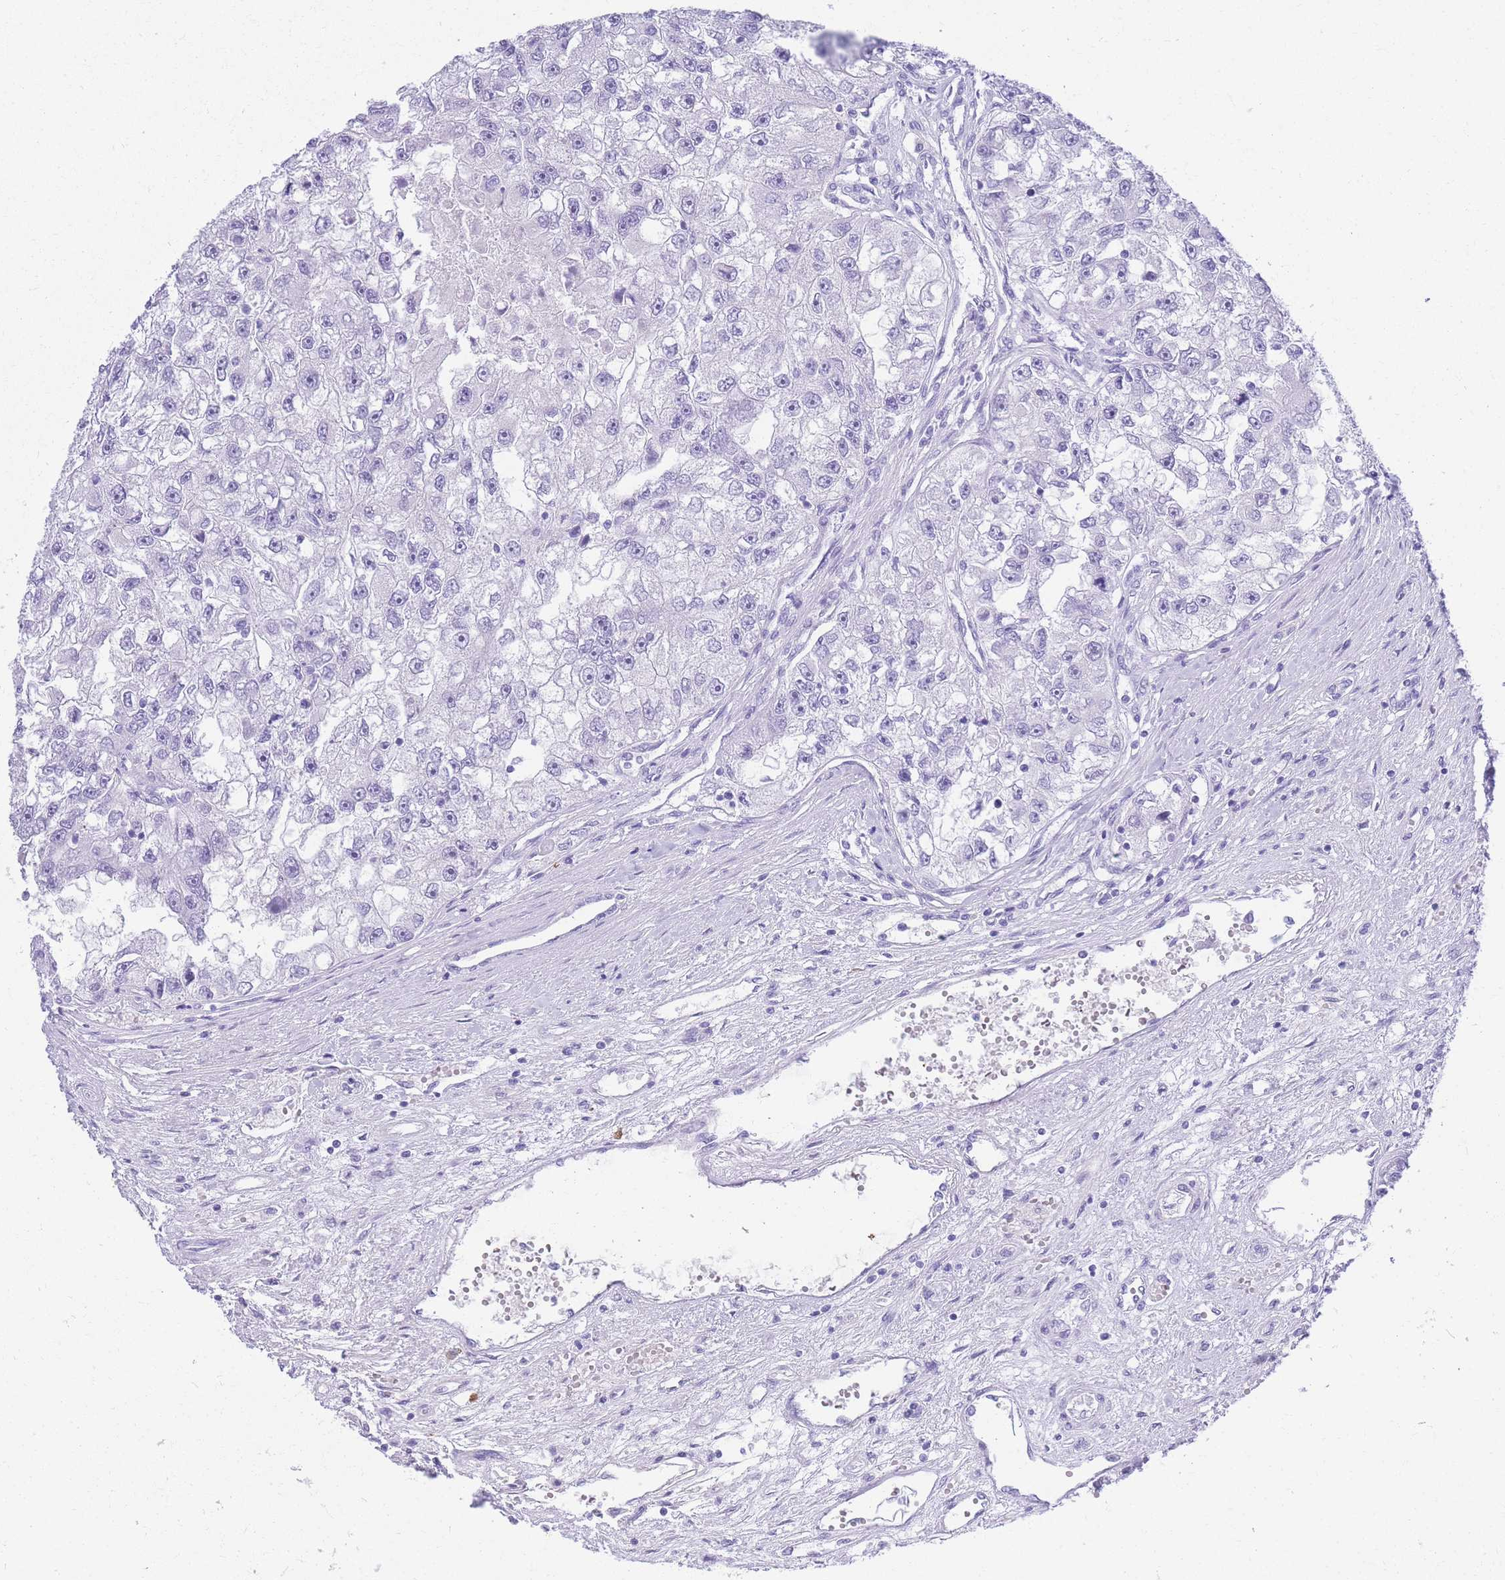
{"staining": {"intensity": "negative", "quantity": "none", "location": "none"}, "tissue": "renal cancer", "cell_type": "Tumor cells", "image_type": "cancer", "snomed": [{"axis": "morphology", "description": "Adenocarcinoma, NOS"}, {"axis": "topography", "description": "Kidney"}], "caption": "Immunohistochemistry of renal adenocarcinoma shows no positivity in tumor cells.", "gene": "ZFP62", "patient": {"sex": "male", "age": 63}}